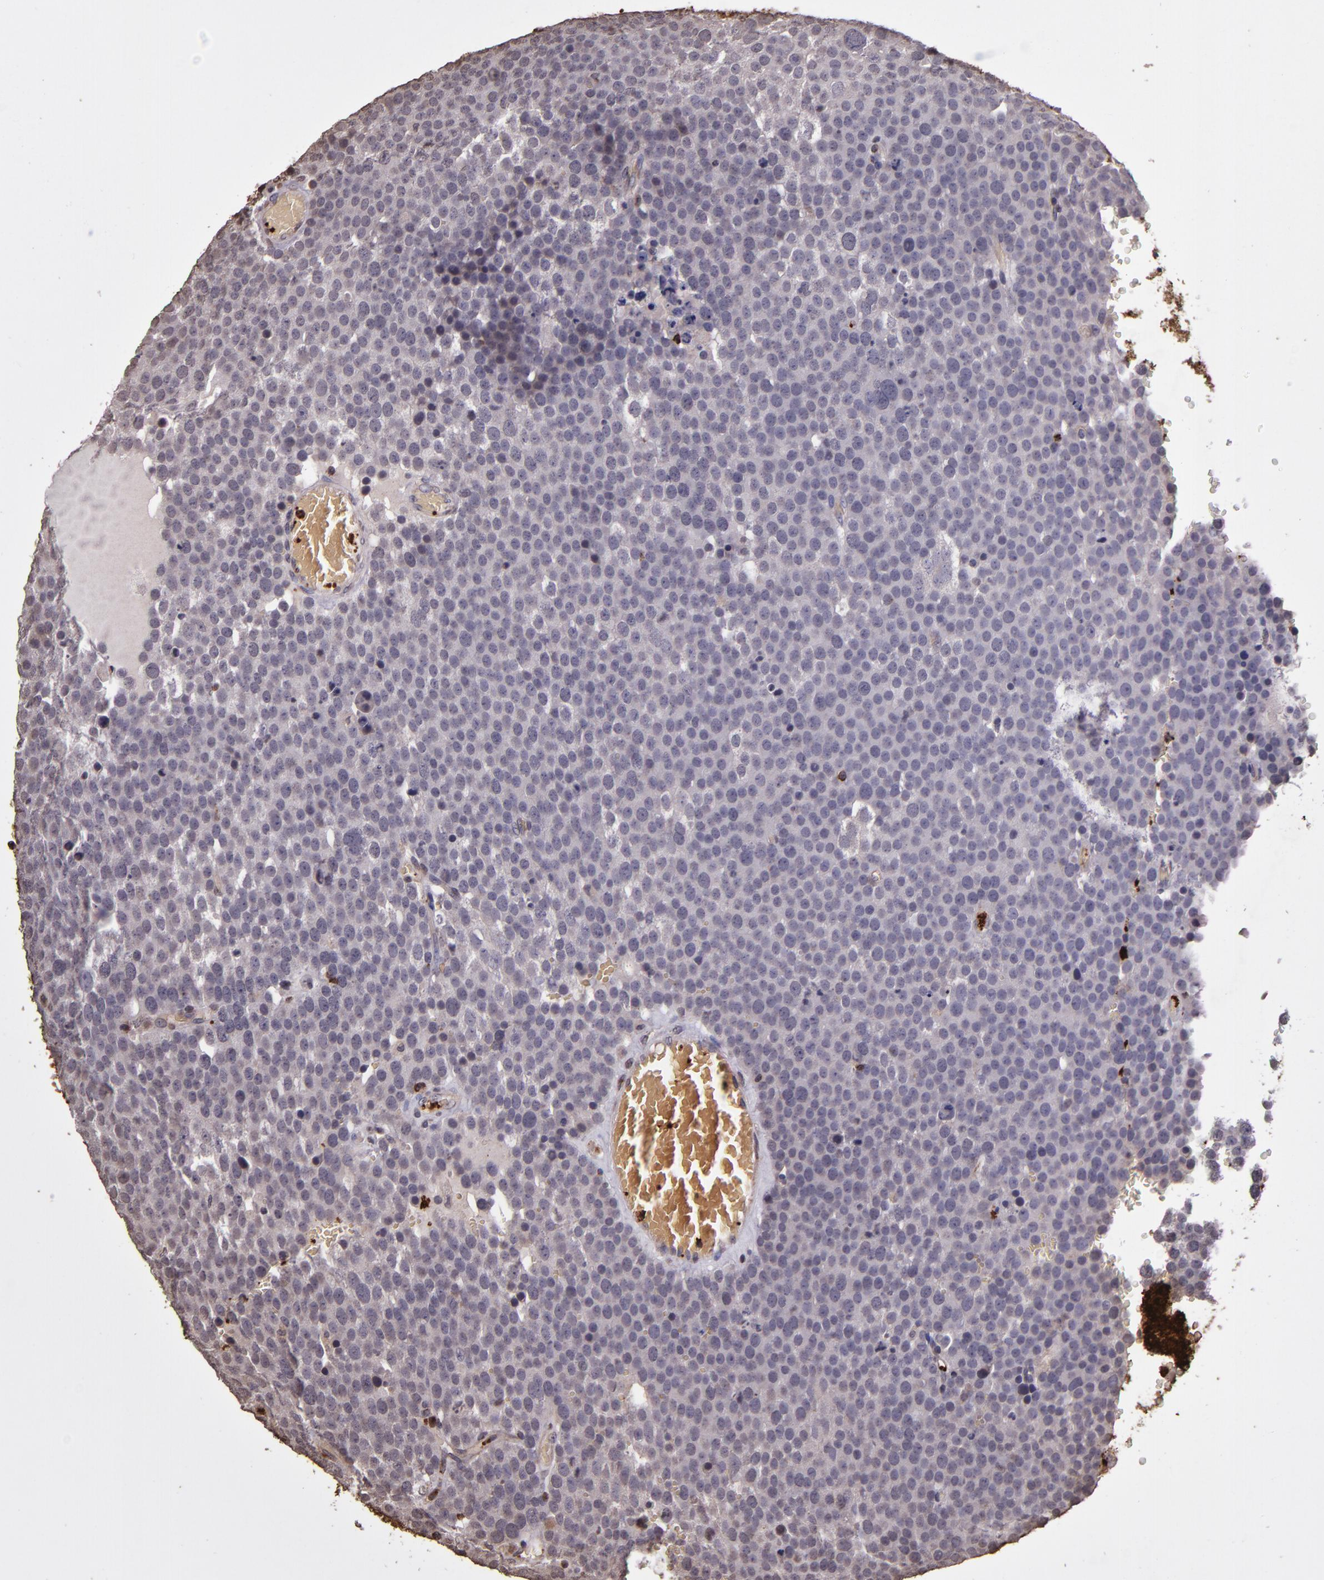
{"staining": {"intensity": "negative", "quantity": "none", "location": "none"}, "tissue": "testis cancer", "cell_type": "Tumor cells", "image_type": "cancer", "snomed": [{"axis": "morphology", "description": "Seminoma, NOS"}, {"axis": "topography", "description": "Testis"}], "caption": "DAB immunohistochemical staining of human testis cancer (seminoma) shows no significant positivity in tumor cells.", "gene": "SLC2A3", "patient": {"sex": "male", "age": 71}}